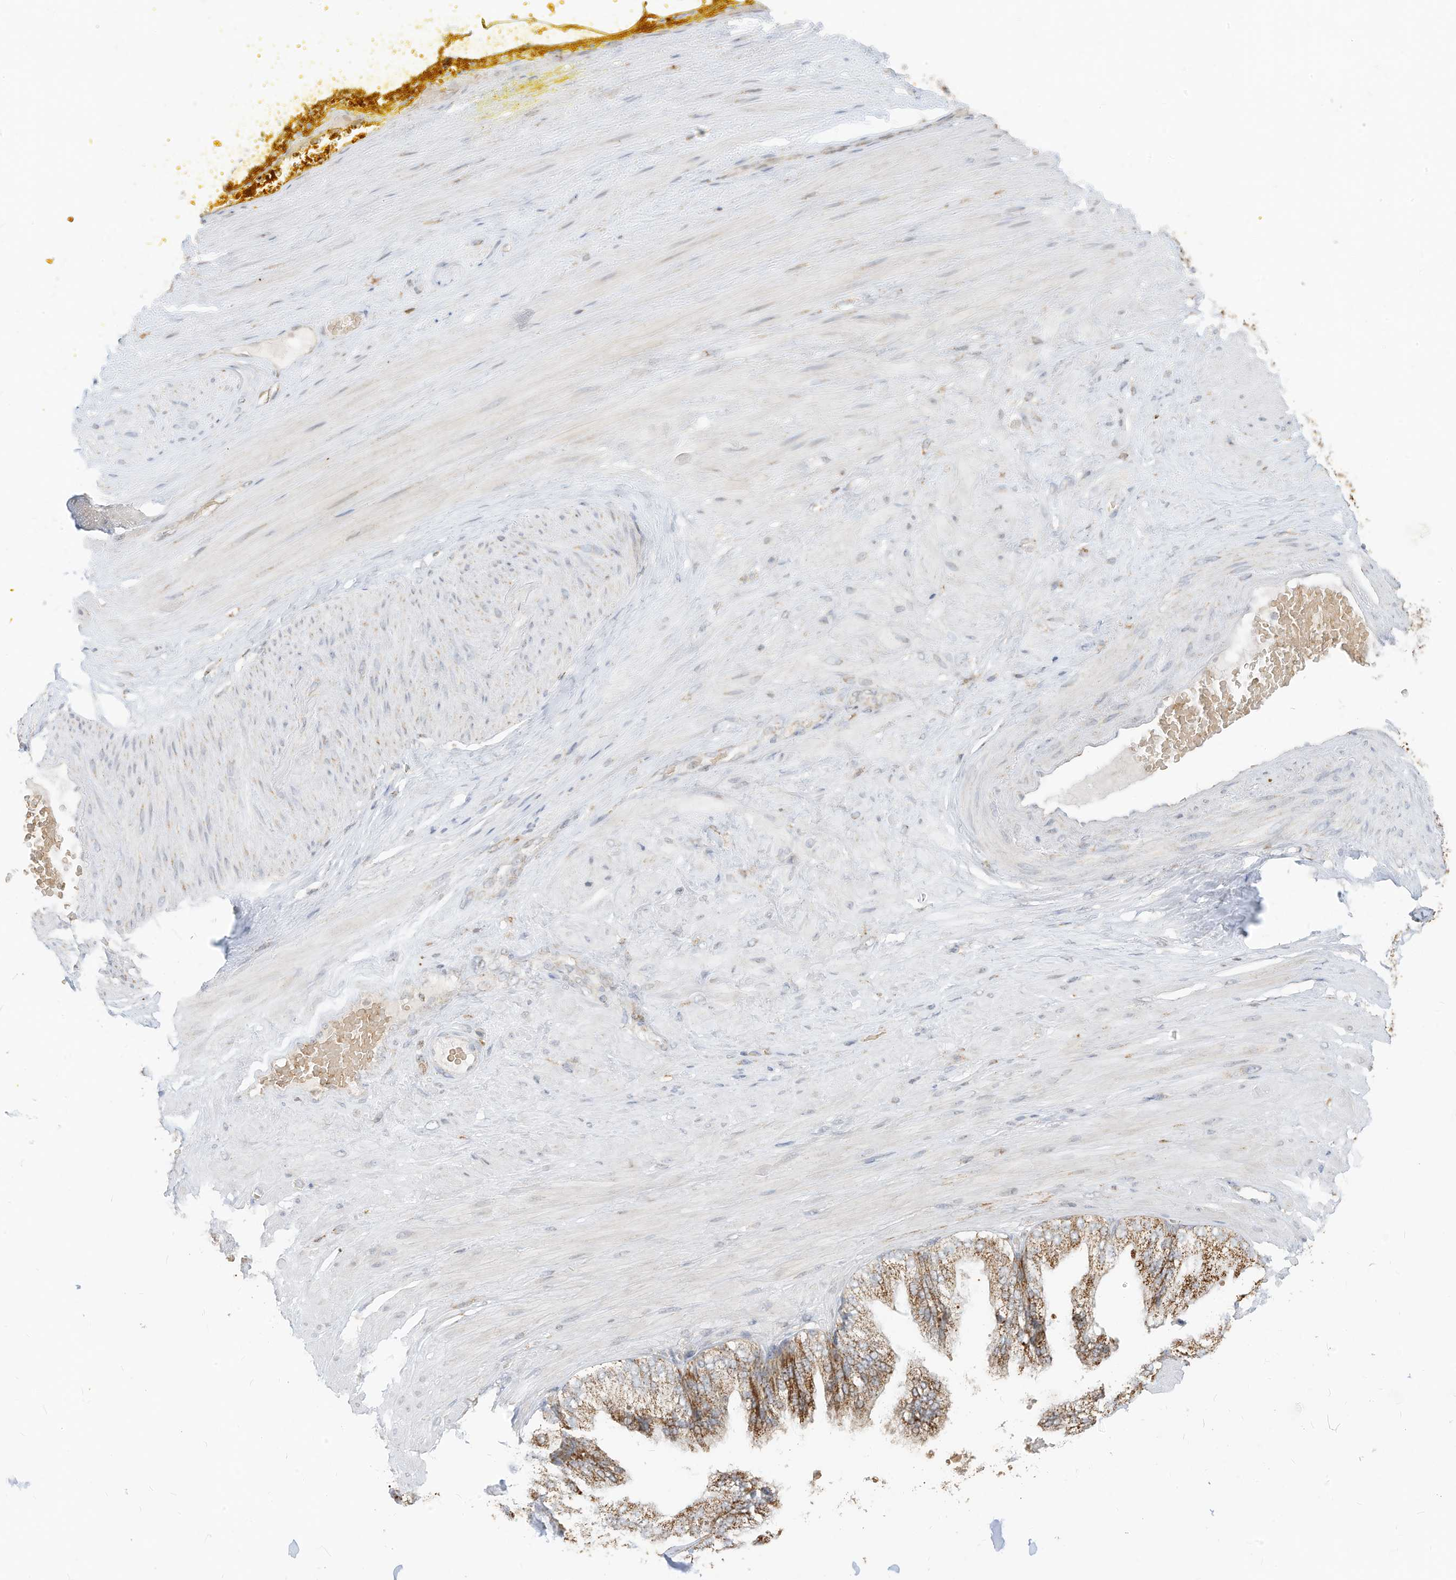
{"staining": {"intensity": "negative", "quantity": "none", "location": "none"}, "tissue": "adipose tissue", "cell_type": "Adipocytes", "image_type": "normal", "snomed": [{"axis": "morphology", "description": "Normal tissue, NOS"}, {"axis": "morphology", "description": "Adenocarcinoma, Low grade"}, {"axis": "topography", "description": "Prostate"}, {"axis": "topography", "description": "Peripheral nerve tissue"}], "caption": "Benign adipose tissue was stained to show a protein in brown. There is no significant expression in adipocytes. (DAB immunohistochemistry, high magnification).", "gene": "MTUS2", "patient": {"sex": "male", "age": 63}}